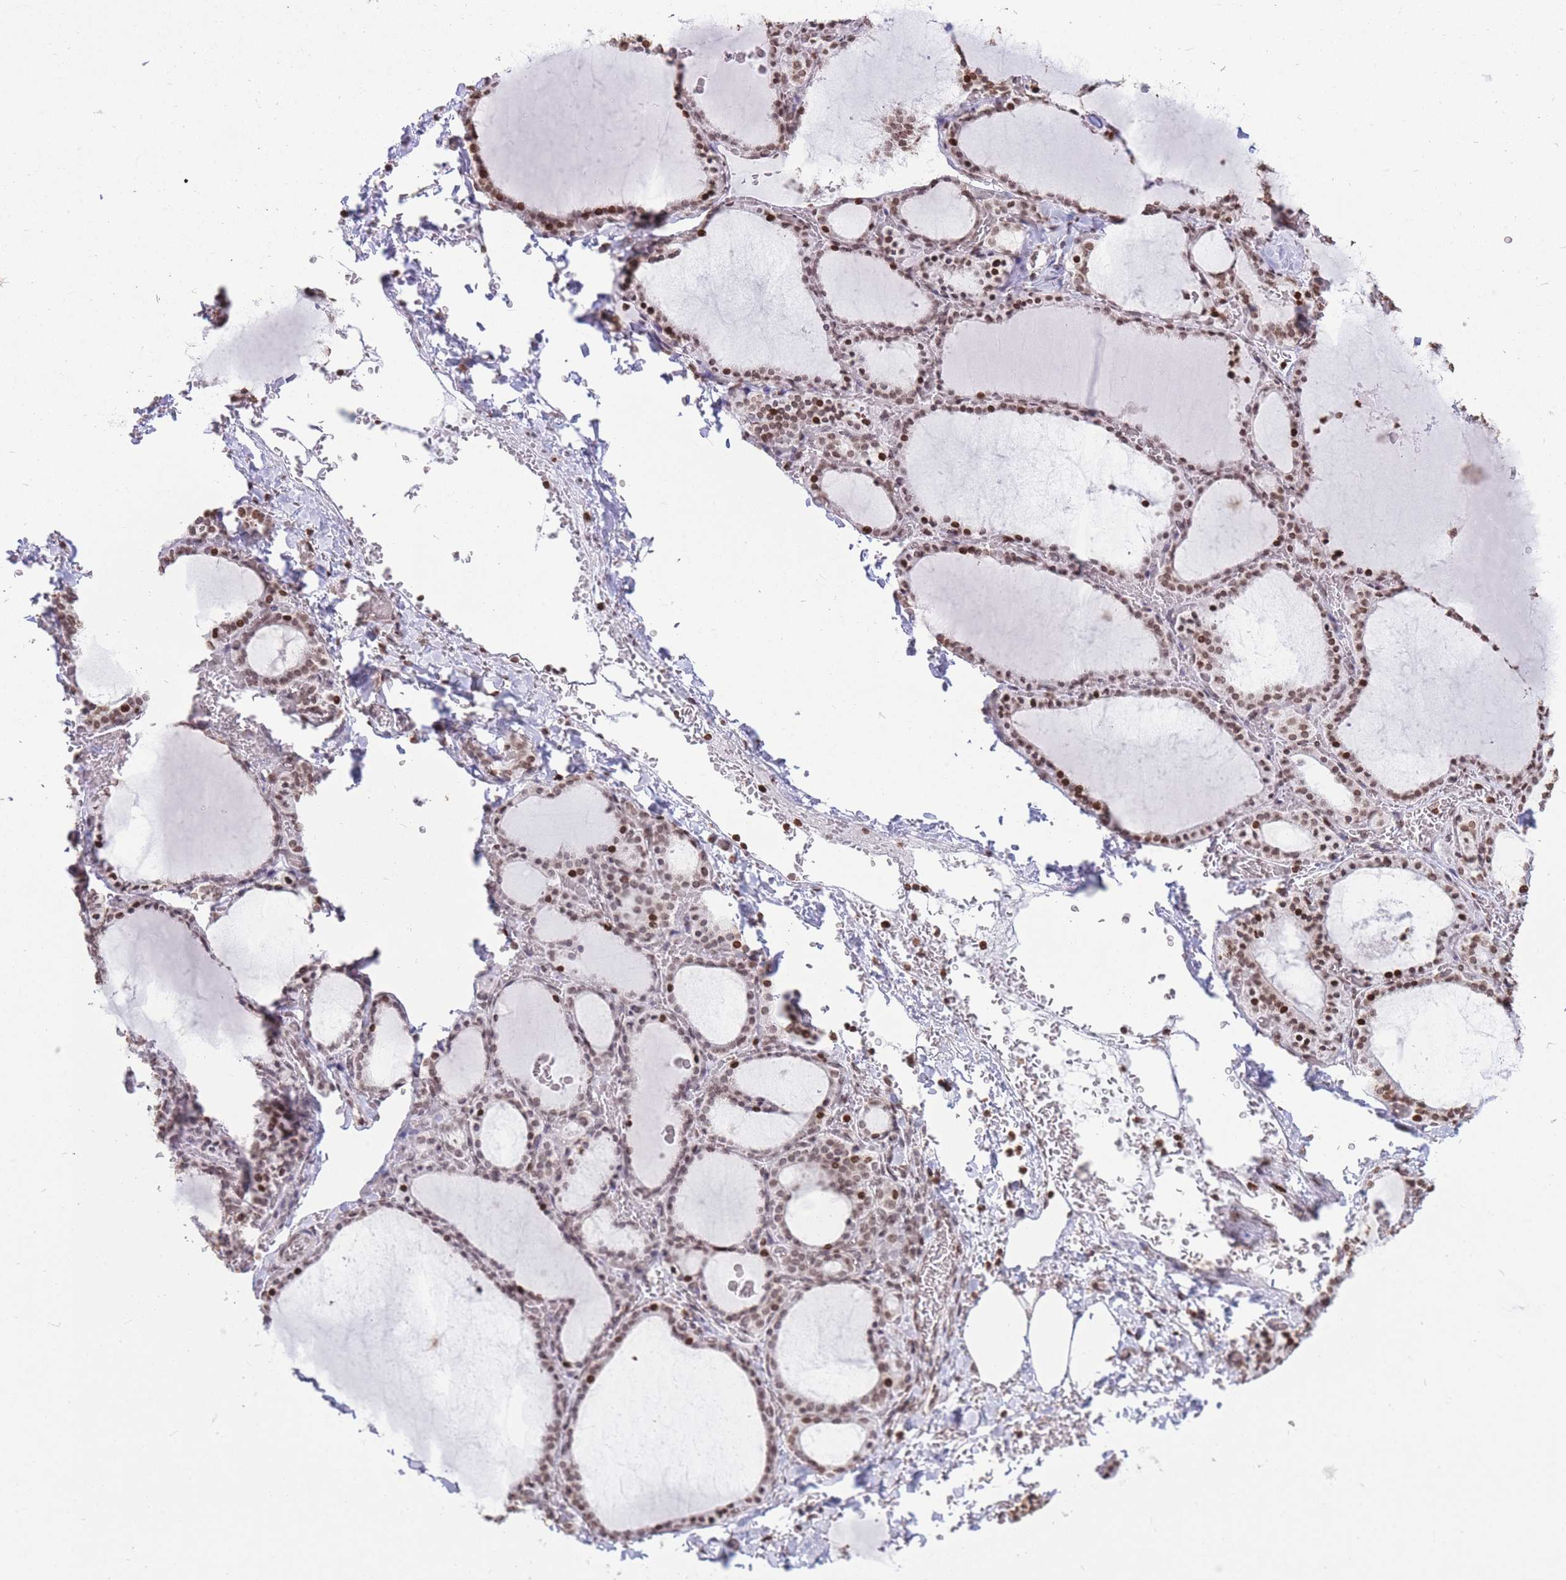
{"staining": {"intensity": "moderate", "quantity": ">75%", "location": "nuclear"}, "tissue": "thyroid gland", "cell_type": "Glandular cells", "image_type": "normal", "snomed": [{"axis": "morphology", "description": "Normal tissue, NOS"}, {"axis": "topography", "description": "Thyroid gland"}], "caption": "Thyroid gland stained for a protein displays moderate nuclear positivity in glandular cells. The protein of interest is stained brown, and the nuclei are stained in blue (DAB (3,3'-diaminobenzidine) IHC with brightfield microscopy, high magnification).", "gene": "SHISAL1", "patient": {"sex": "female", "age": 39}}